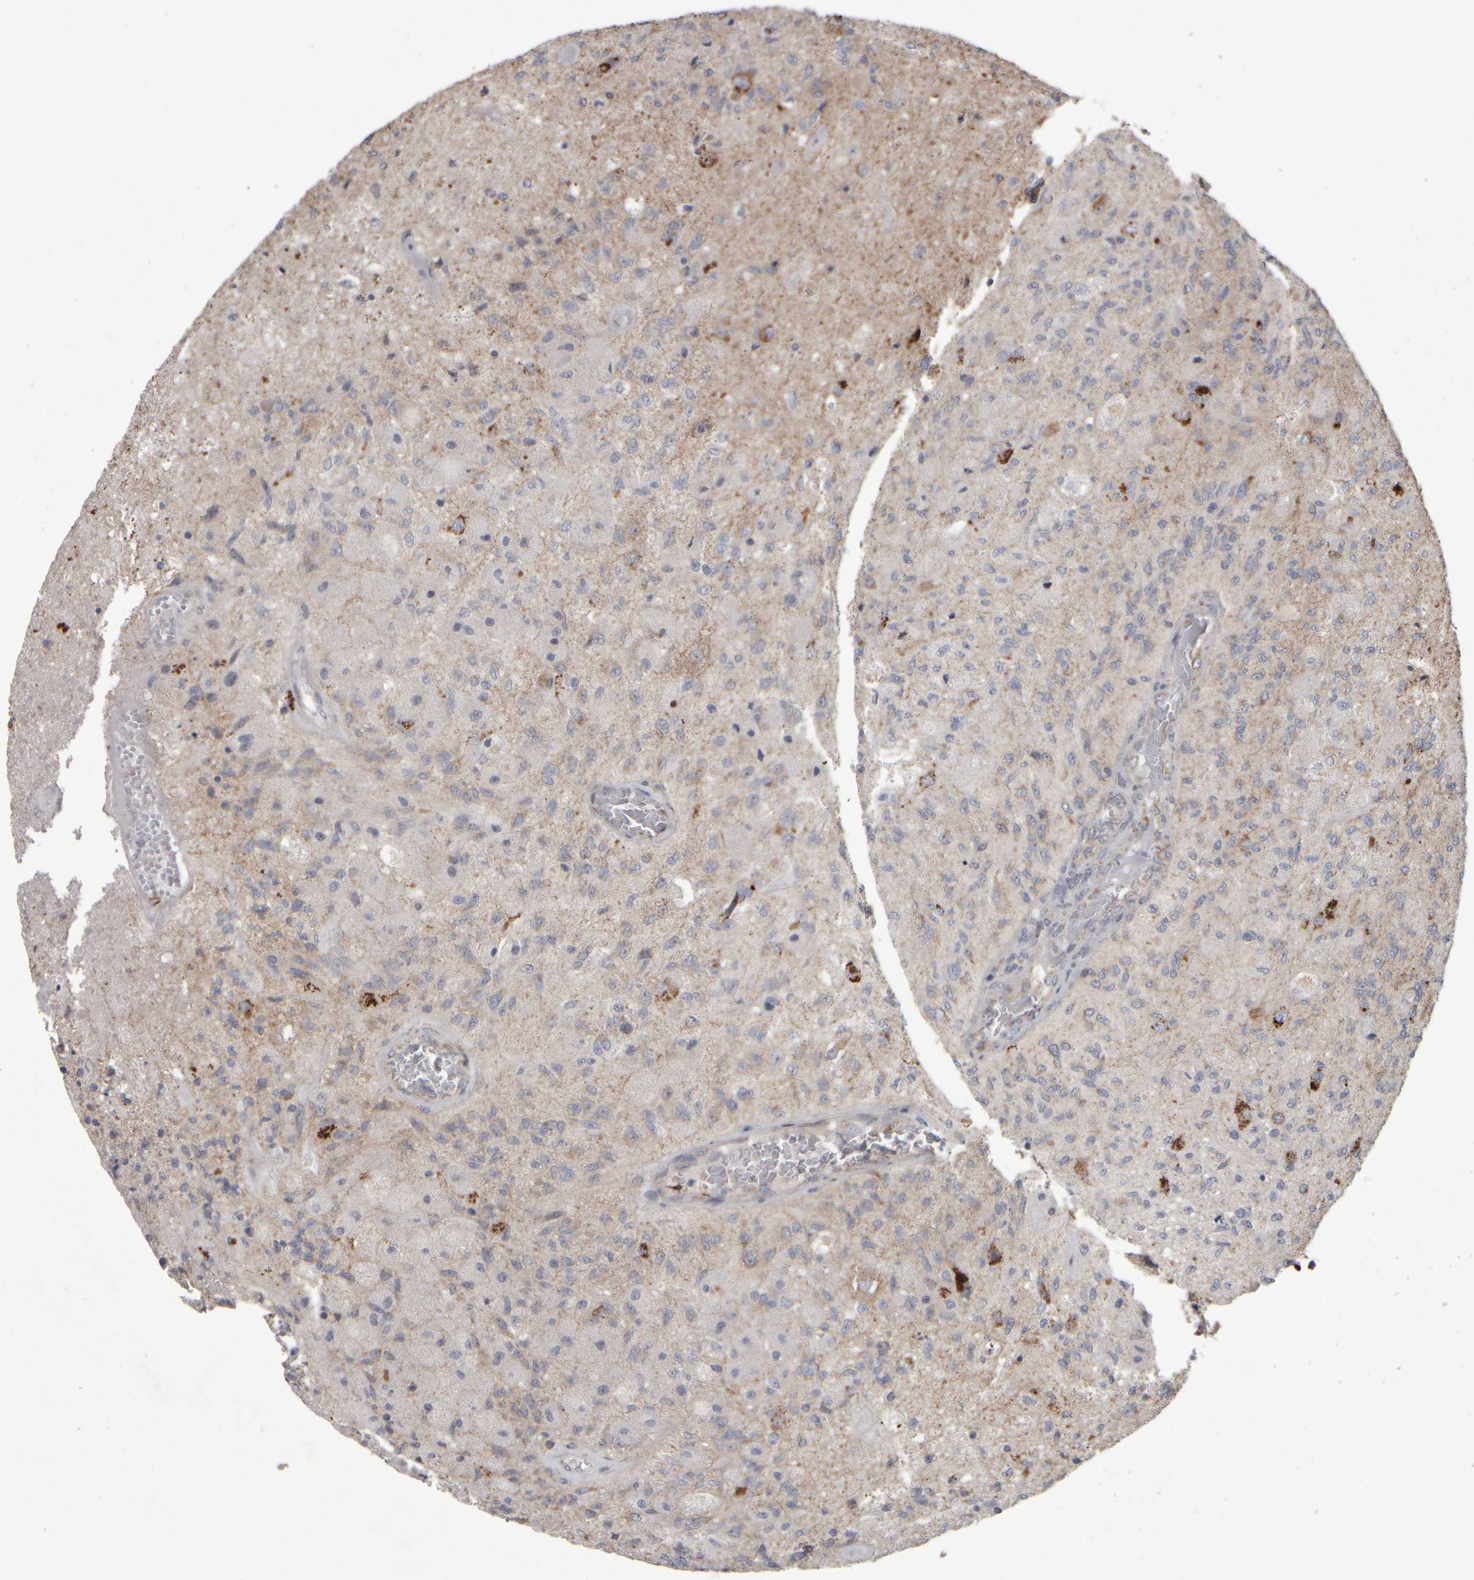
{"staining": {"intensity": "weak", "quantity": "<25%", "location": "cytoplasmic/membranous"}, "tissue": "glioma", "cell_type": "Tumor cells", "image_type": "cancer", "snomed": [{"axis": "morphology", "description": "Normal tissue, NOS"}, {"axis": "morphology", "description": "Glioma, malignant, High grade"}, {"axis": "topography", "description": "Cerebral cortex"}], "caption": "A high-resolution micrograph shows IHC staining of glioma, which displays no significant expression in tumor cells.", "gene": "SCO1", "patient": {"sex": "male", "age": 77}}